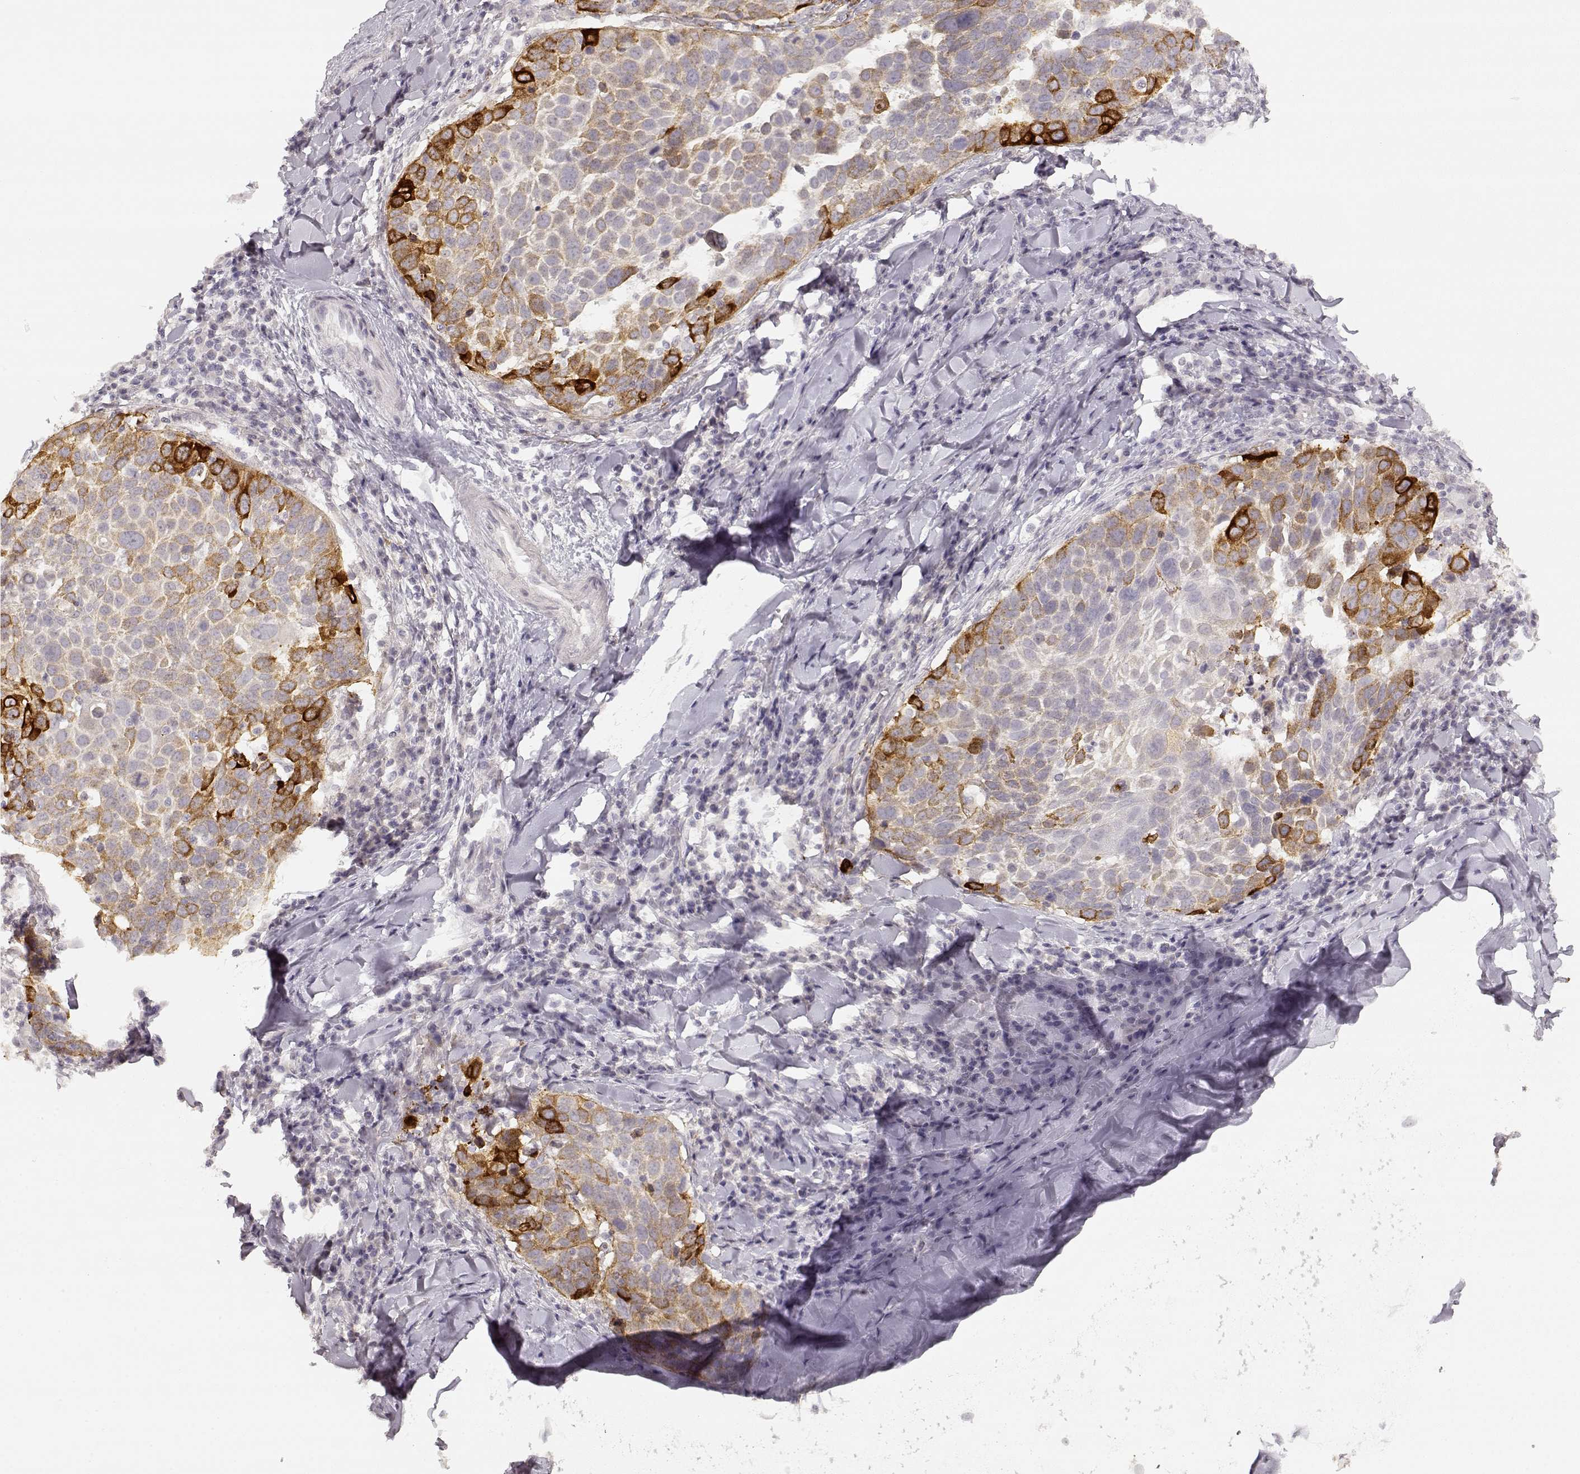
{"staining": {"intensity": "strong", "quantity": "<25%", "location": "cytoplasmic/membranous"}, "tissue": "lung cancer", "cell_type": "Tumor cells", "image_type": "cancer", "snomed": [{"axis": "morphology", "description": "Squamous cell carcinoma, NOS"}, {"axis": "topography", "description": "Lung"}], "caption": "Immunohistochemistry (DAB) staining of lung squamous cell carcinoma demonstrates strong cytoplasmic/membranous protein expression in about <25% of tumor cells. Using DAB (3,3'-diaminobenzidine) (brown) and hematoxylin (blue) stains, captured at high magnification using brightfield microscopy.", "gene": "LAMC2", "patient": {"sex": "male", "age": 57}}